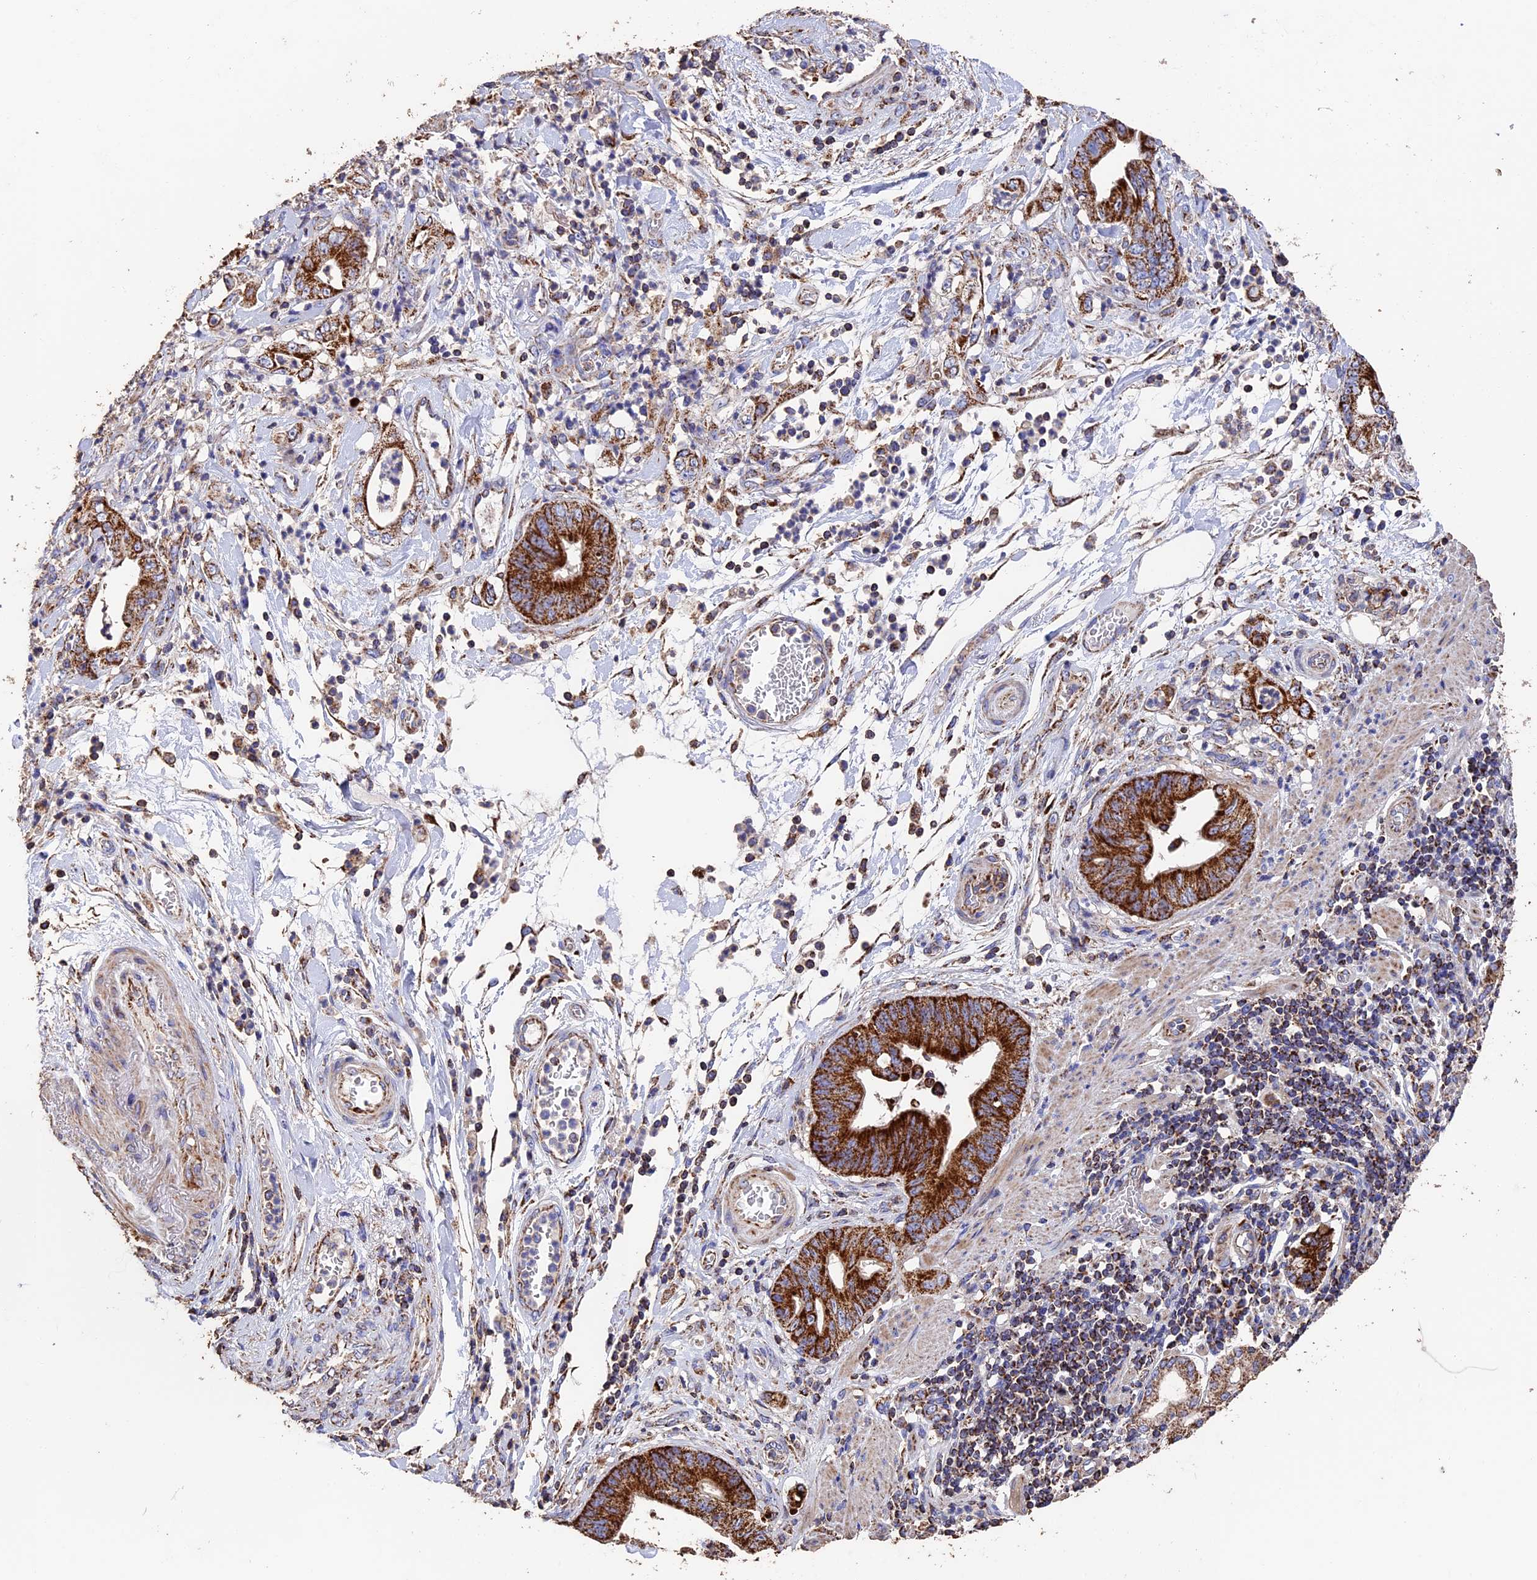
{"staining": {"intensity": "strong", "quantity": ">75%", "location": "cytoplasmic/membranous"}, "tissue": "stomach cancer", "cell_type": "Tumor cells", "image_type": "cancer", "snomed": [{"axis": "morphology", "description": "Adenocarcinoma, NOS"}, {"axis": "topography", "description": "Stomach"}], "caption": "Immunohistochemical staining of human stomach adenocarcinoma displays high levels of strong cytoplasmic/membranous expression in about >75% of tumor cells. (Stains: DAB (3,3'-diaminobenzidine) in brown, nuclei in blue, Microscopy: brightfield microscopy at high magnification).", "gene": "ADAT1", "patient": {"sex": "female", "age": 73}}